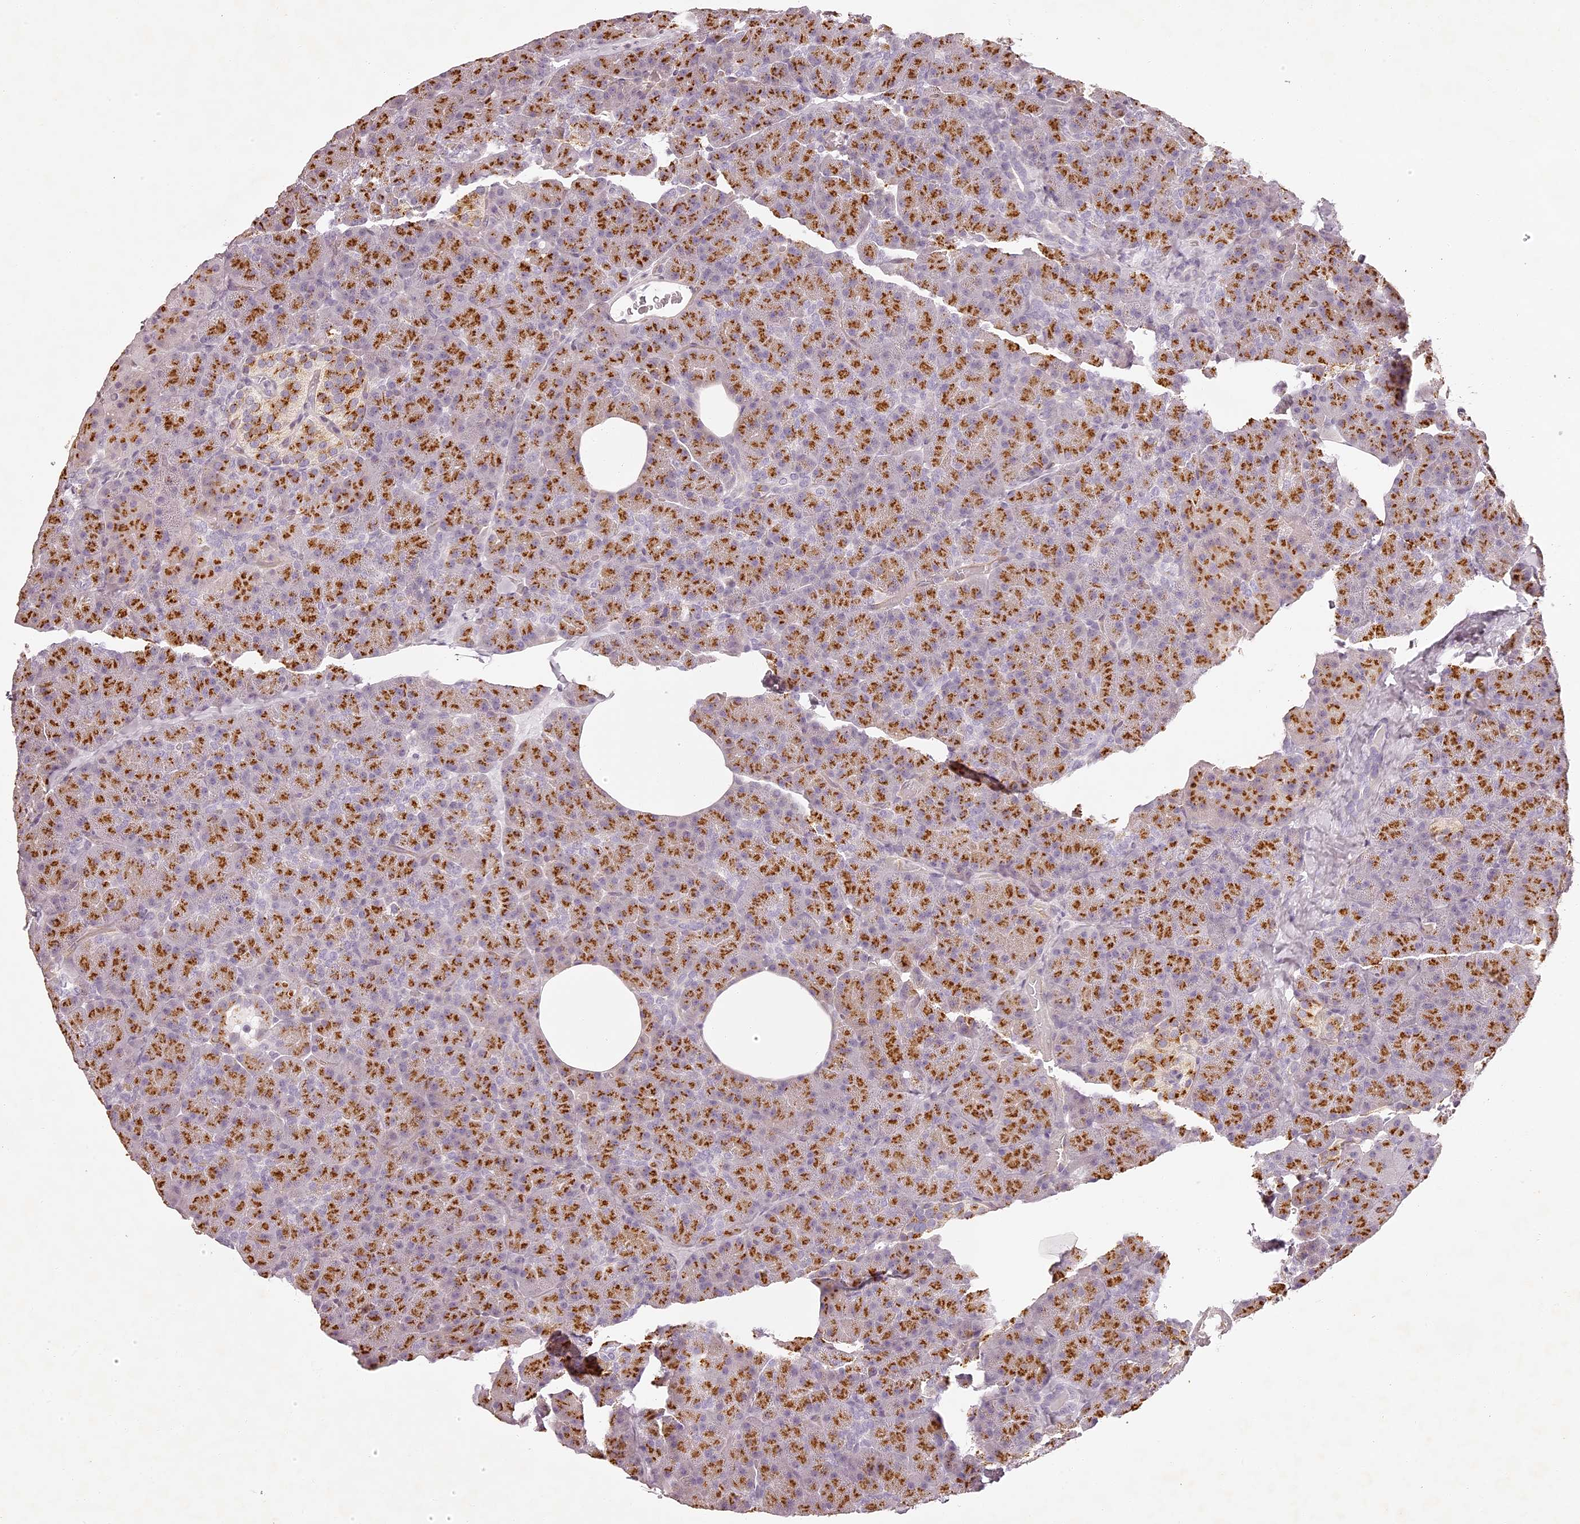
{"staining": {"intensity": "strong", "quantity": ">75%", "location": "cytoplasmic/membranous"}, "tissue": "pancreas", "cell_type": "Exocrine glandular cells", "image_type": "normal", "snomed": [{"axis": "morphology", "description": "Normal tissue, NOS"}, {"axis": "morphology", "description": "Carcinoid, malignant, NOS"}, {"axis": "topography", "description": "Pancreas"}], "caption": "A brown stain labels strong cytoplasmic/membranous positivity of a protein in exocrine glandular cells of unremarkable pancreas. Ihc stains the protein of interest in brown and the nuclei are stained blue.", "gene": "ELAPOR1", "patient": {"sex": "female", "age": 35}}